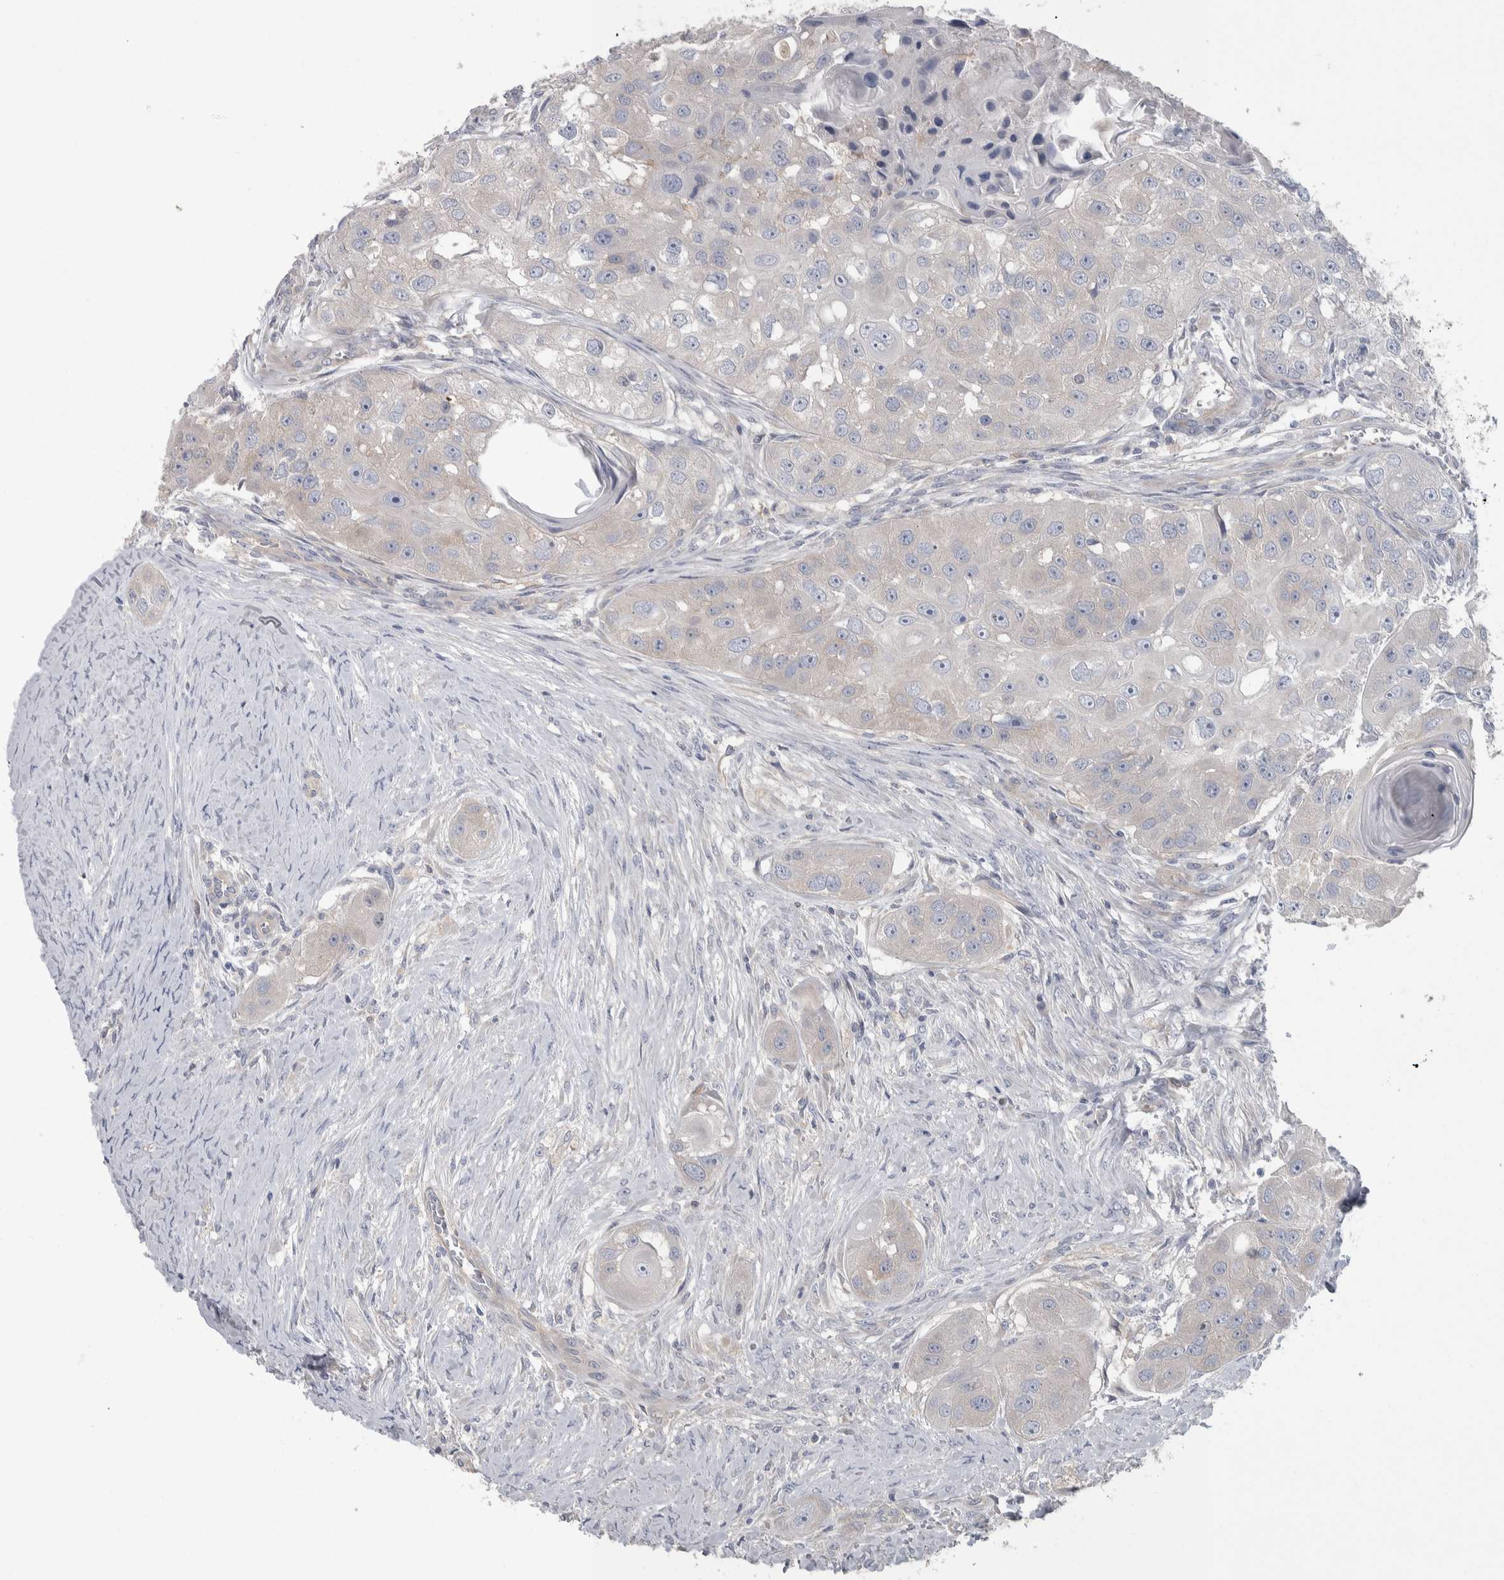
{"staining": {"intensity": "negative", "quantity": "none", "location": "none"}, "tissue": "head and neck cancer", "cell_type": "Tumor cells", "image_type": "cancer", "snomed": [{"axis": "morphology", "description": "Normal tissue, NOS"}, {"axis": "morphology", "description": "Squamous cell carcinoma, NOS"}, {"axis": "topography", "description": "Skeletal muscle"}, {"axis": "topography", "description": "Head-Neck"}], "caption": "Head and neck cancer (squamous cell carcinoma) stained for a protein using immunohistochemistry (IHC) shows no expression tumor cells.", "gene": "GPHN", "patient": {"sex": "male", "age": 51}}